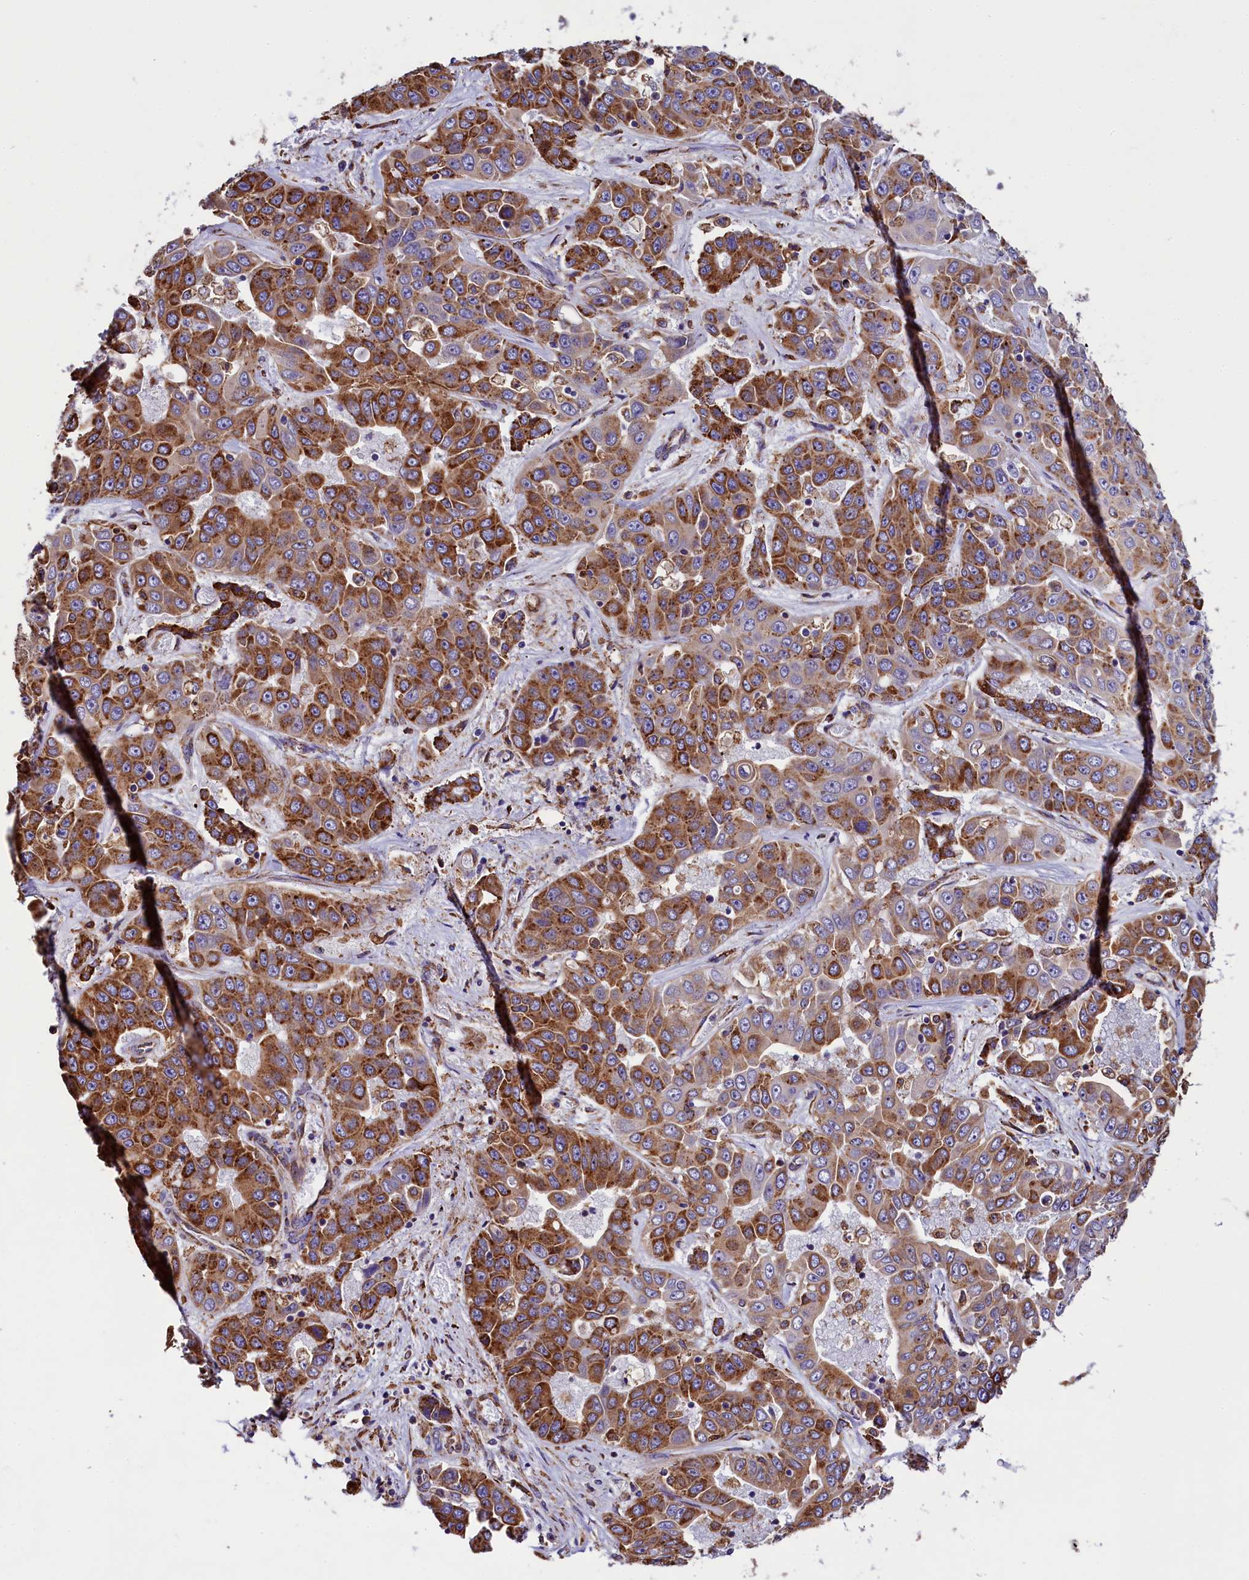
{"staining": {"intensity": "strong", "quantity": ">75%", "location": "cytoplasmic/membranous"}, "tissue": "liver cancer", "cell_type": "Tumor cells", "image_type": "cancer", "snomed": [{"axis": "morphology", "description": "Cholangiocarcinoma"}, {"axis": "topography", "description": "Liver"}], "caption": "Immunohistochemical staining of human liver cancer reveals high levels of strong cytoplasmic/membranous protein expression in about >75% of tumor cells. (DAB (3,3'-diaminobenzidine) = brown stain, brightfield microscopy at high magnification).", "gene": "CAPS2", "patient": {"sex": "female", "age": 52}}